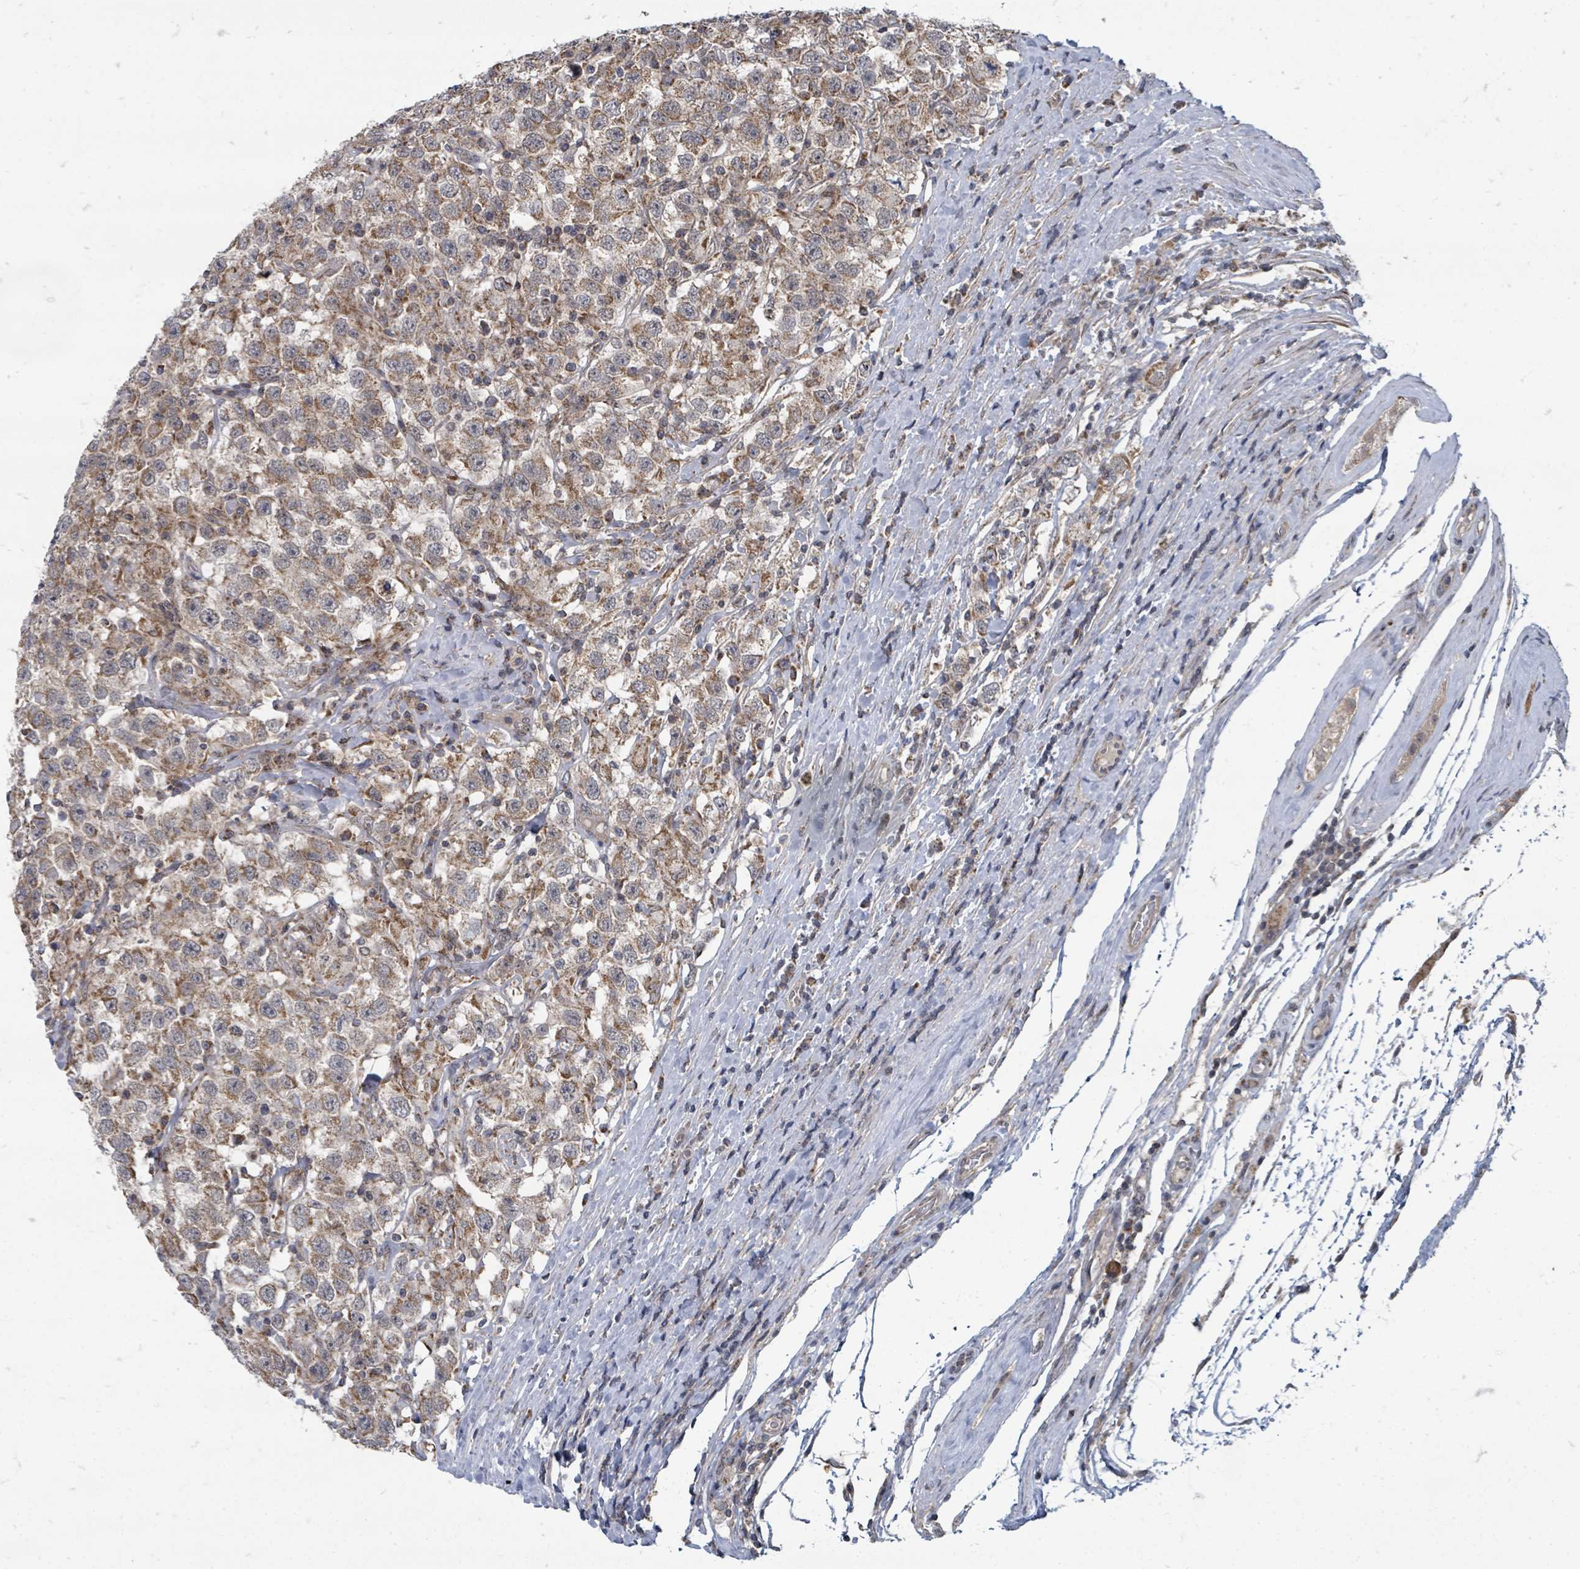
{"staining": {"intensity": "moderate", "quantity": ">75%", "location": "cytoplasmic/membranous"}, "tissue": "testis cancer", "cell_type": "Tumor cells", "image_type": "cancer", "snomed": [{"axis": "morphology", "description": "Seminoma, NOS"}, {"axis": "topography", "description": "Testis"}], "caption": "Testis cancer (seminoma) stained with a brown dye displays moderate cytoplasmic/membranous positive staining in about >75% of tumor cells.", "gene": "MAGOHB", "patient": {"sex": "male", "age": 41}}